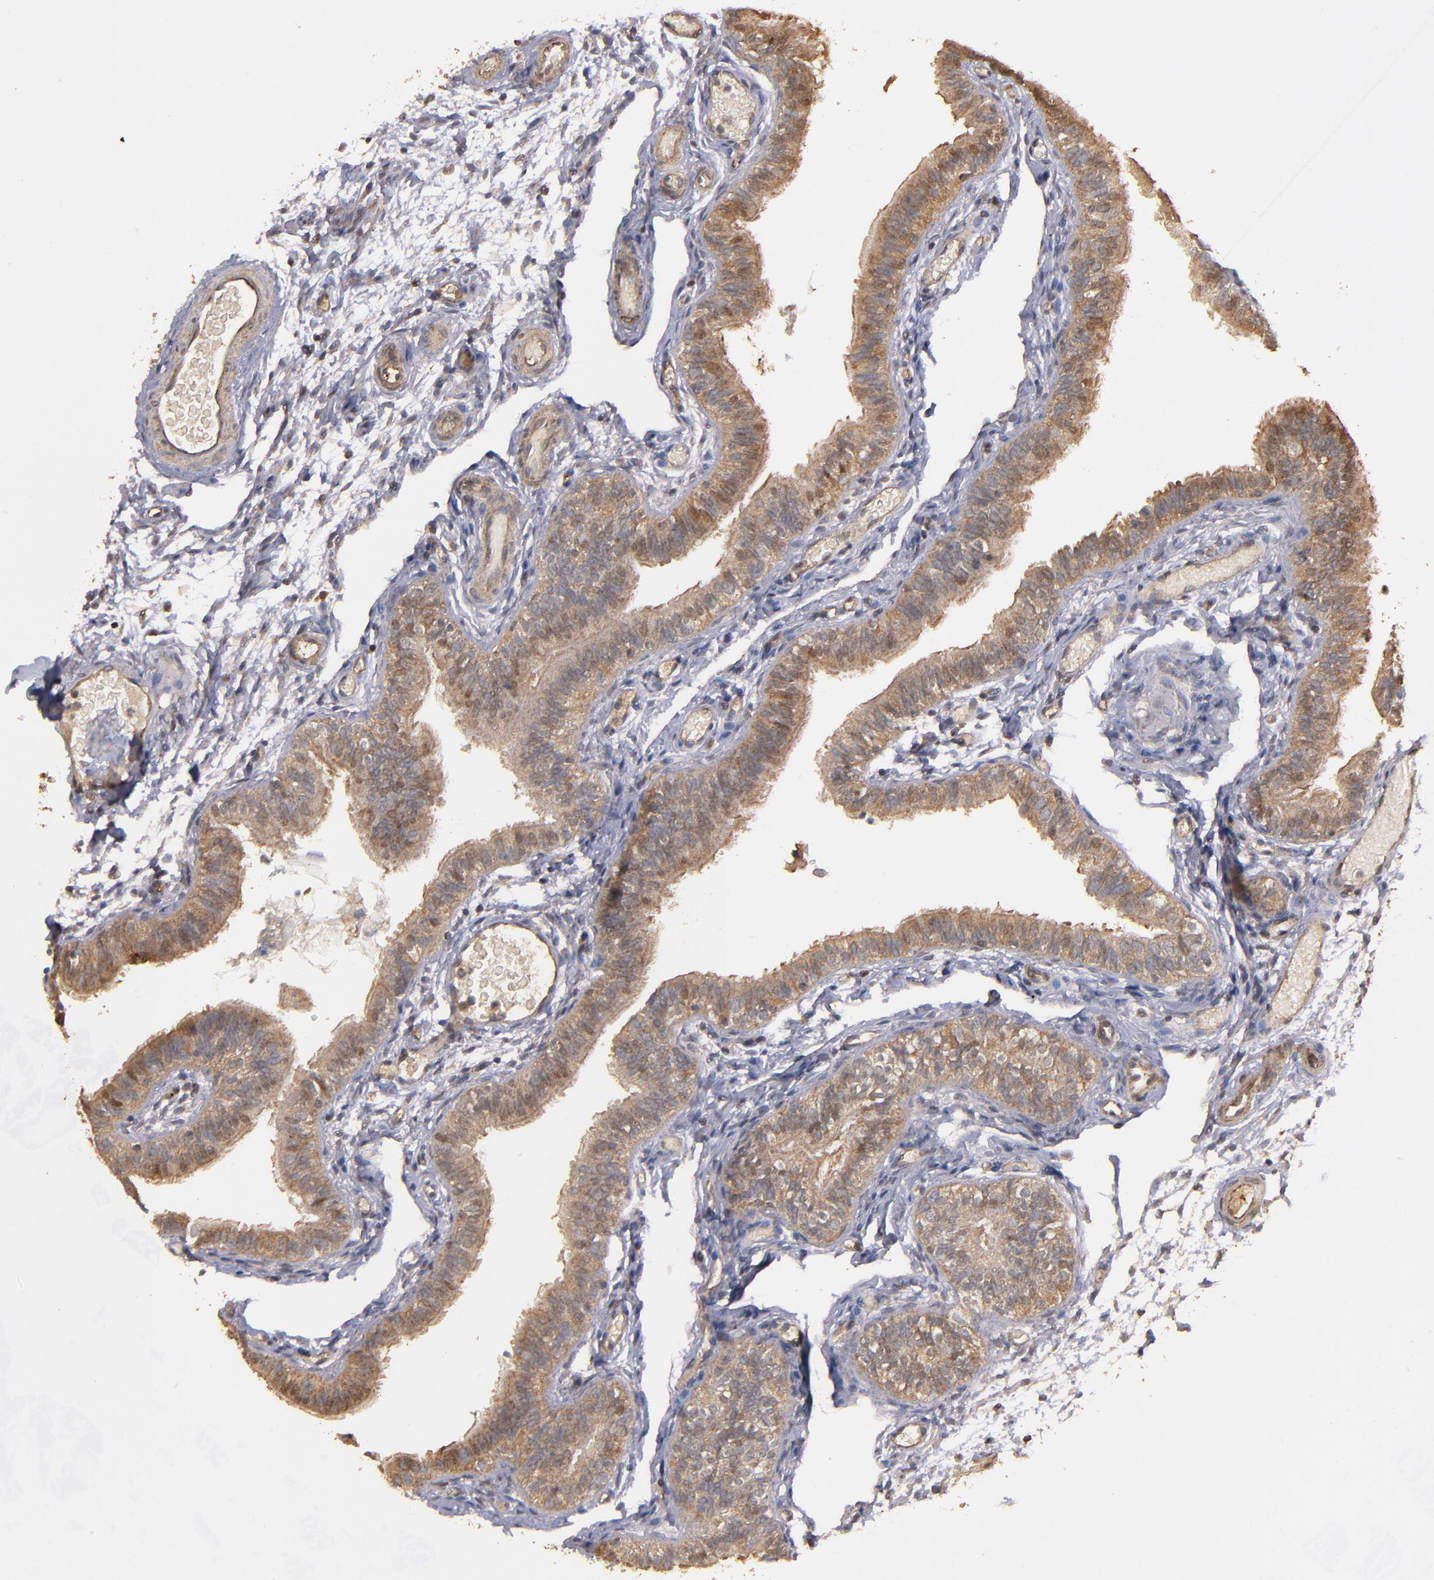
{"staining": {"intensity": "moderate", "quantity": ">75%", "location": "cytoplasmic/membranous"}, "tissue": "fallopian tube", "cell_type": "Glandular cells", "image_type": "normal", "snomed": [{"axis": "morphology", "description": "Normal tissue, NOS"}, {"axis": "morphology", "description": "Dermoid, NOS"}, {"axis": "topography", "description": "Fallopian tube"}], "caption": "This image exhibits immunohistochemistry staining of normal fallopian tube, with medium moderate cytoplasmic/membranous positivity in about >75% of glandular cells.", "gene": "BDKRB1", "patient": {"sex": "female", "age": 33}}